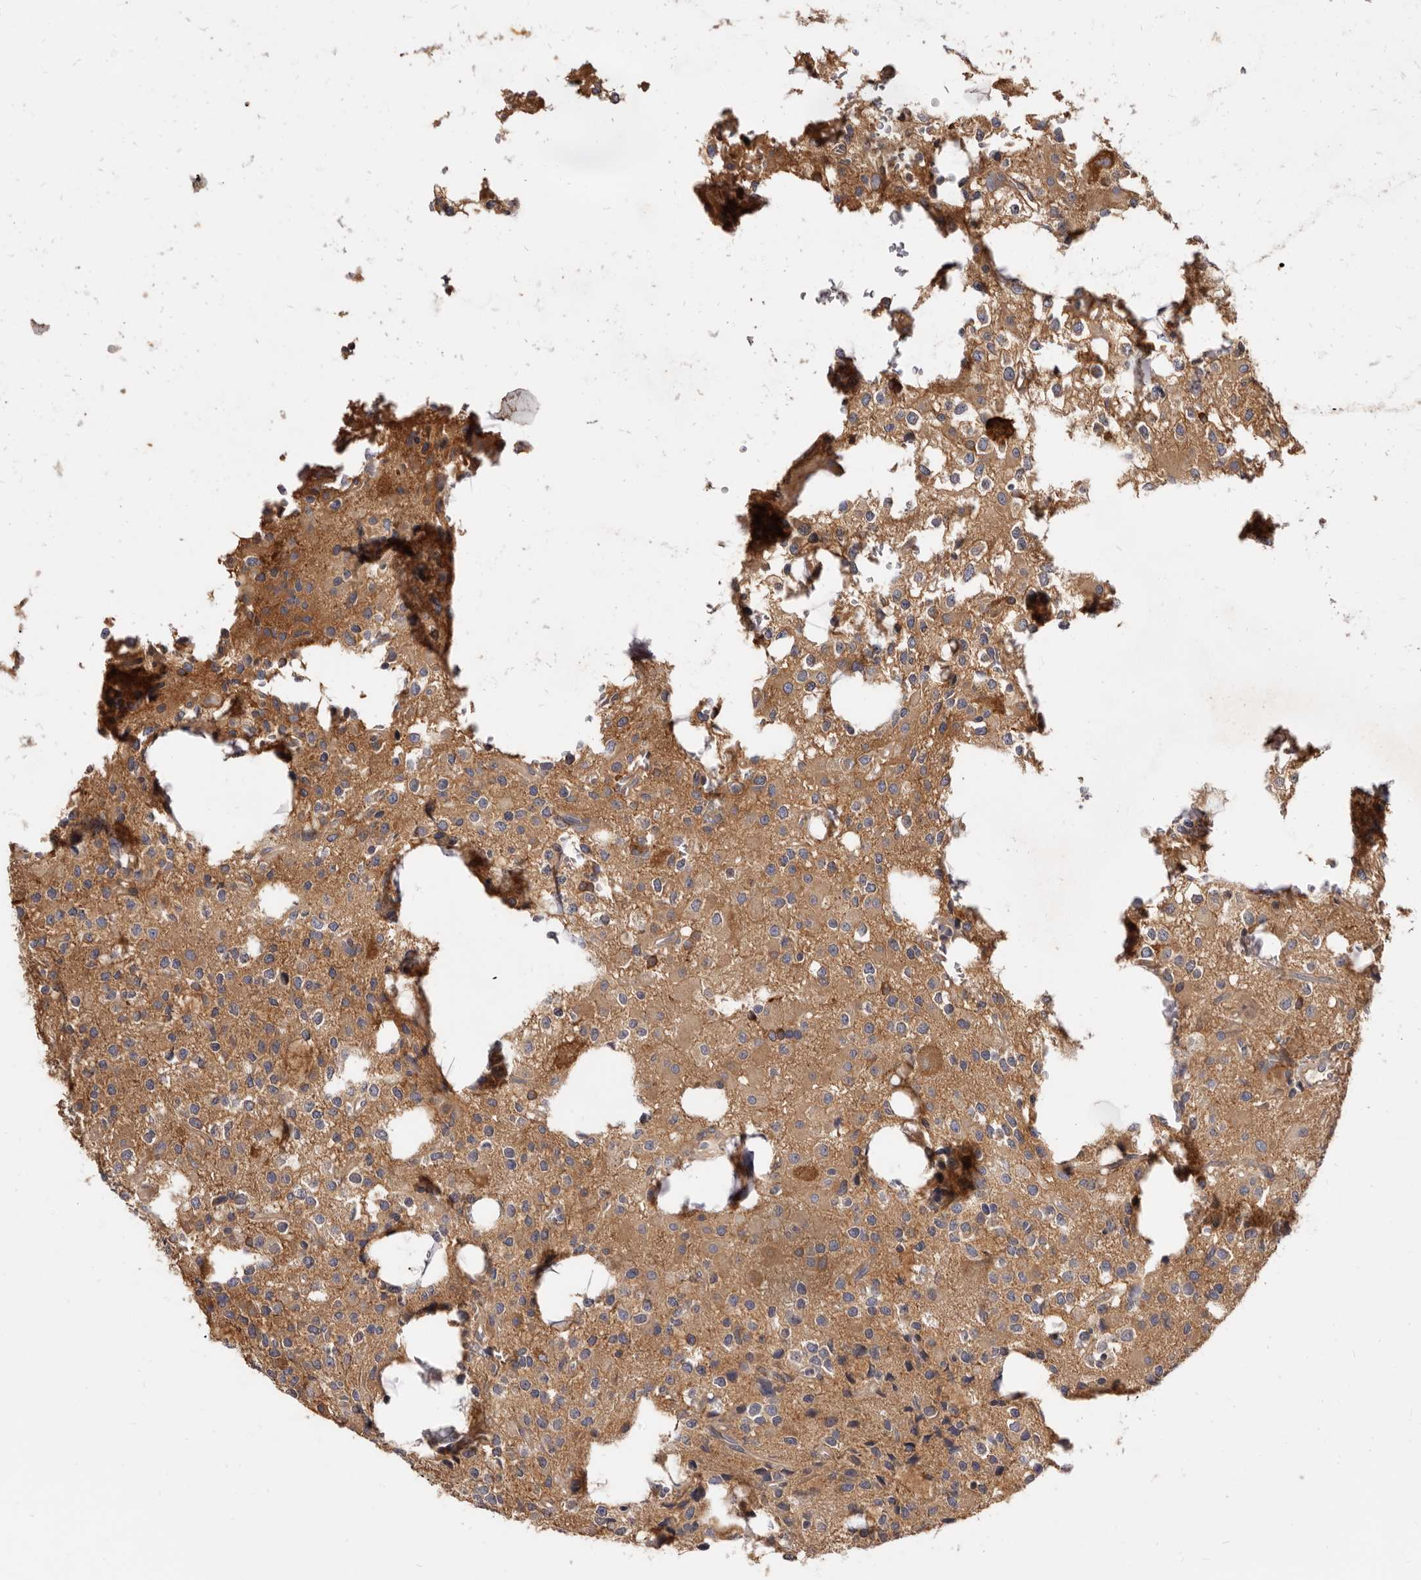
{"staining": {"intensity": "weak", "quantity": ">75%", "location": "cytoplasmic/membranous"}, "tissue": "glioma", "cell_type": "Tumor cells", "image_type": "cancer", "snomed": [{"axis": "morphology", "description": "Glioma, malignant, High grade"}, {"axis": "topography", "description": "Brain"}], "caption": "This image reveals glioma stained with immunohistochemistry to label a protein in brown. The cytoplasmic/membranous of tumor cells show weak positivity for the protein. Nuclei are counter-stained blue.", "gene": "ADAMTS20", "patient": {"sex": "female", "age": 62}}